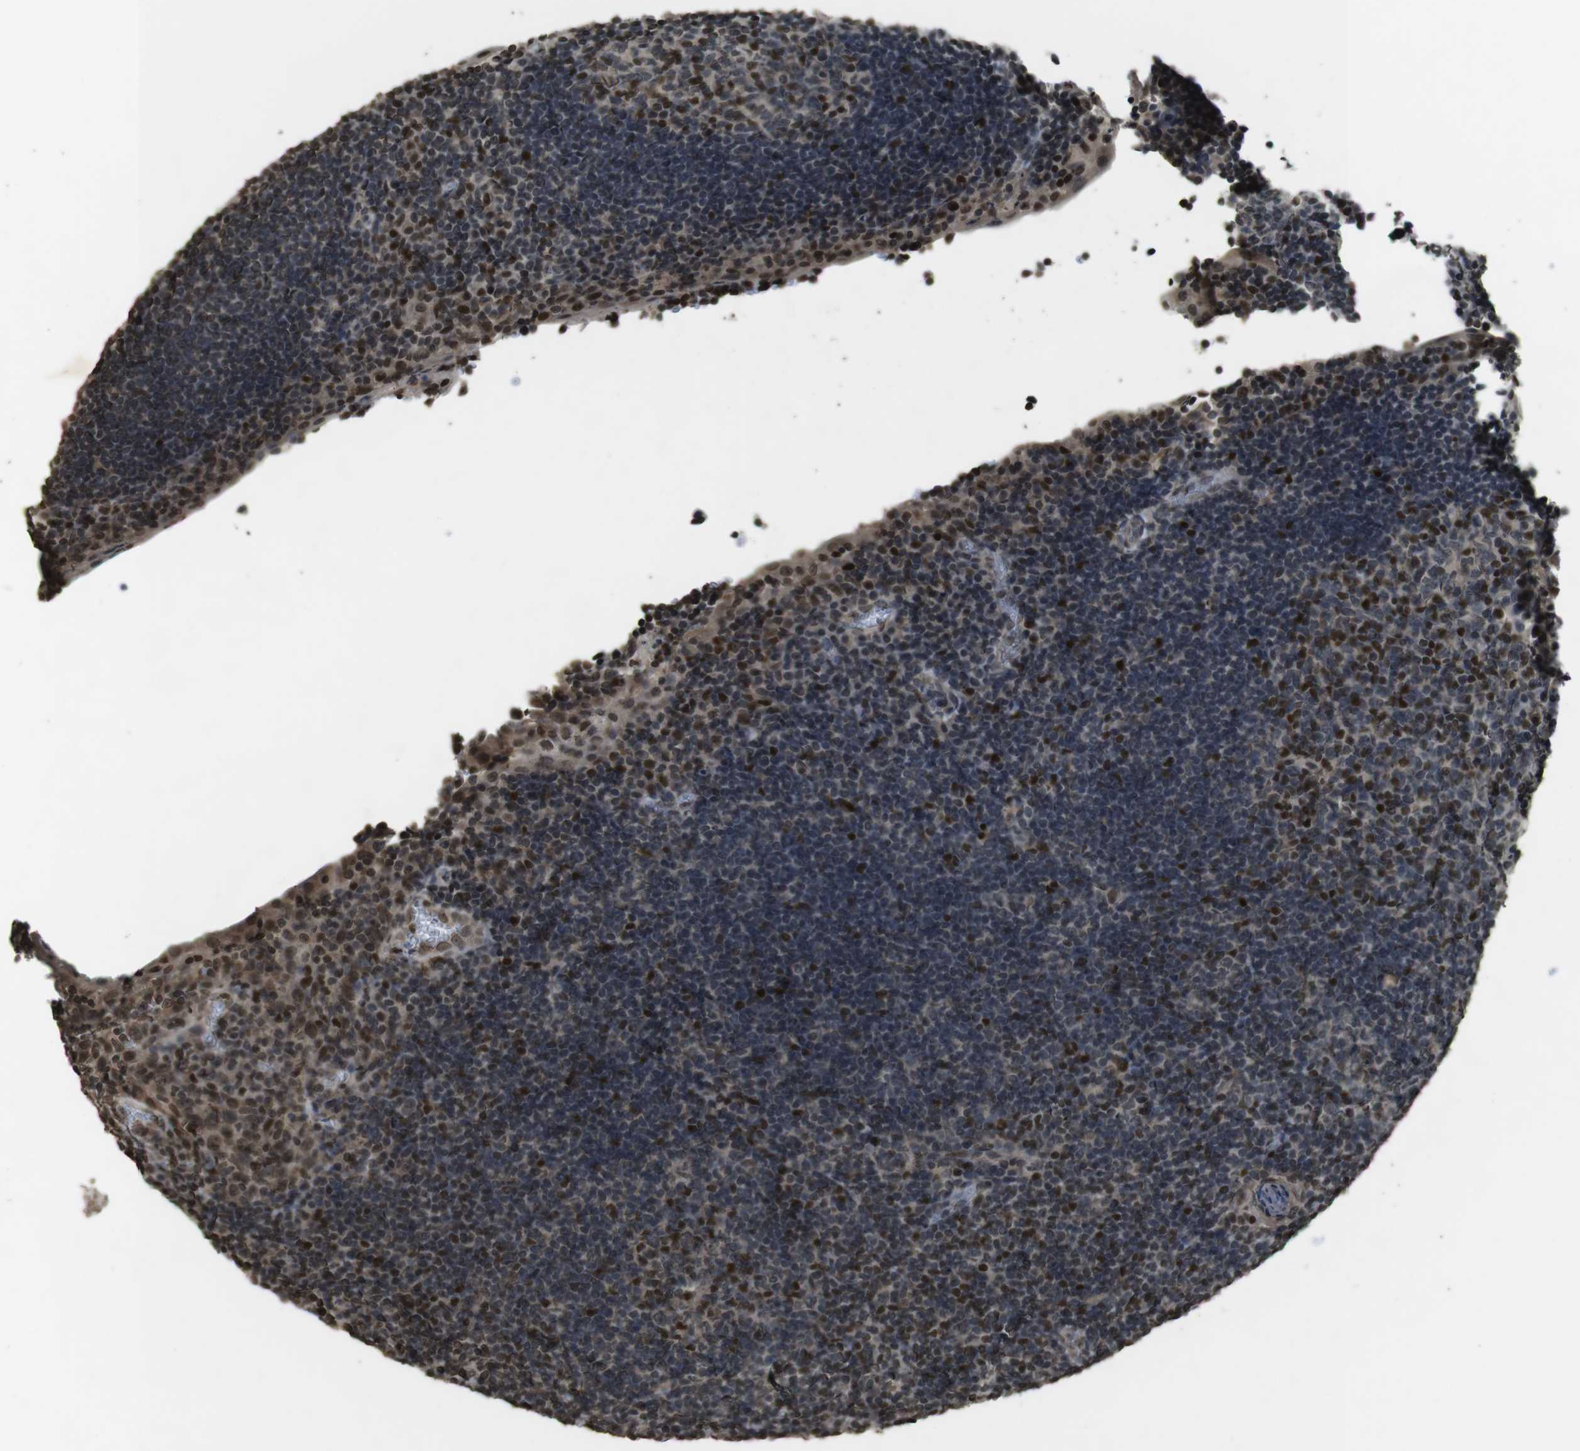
{"staining": {"intensity": "moderate", "quantity": ">75%", "location": "nuclear"}, "tissue": "tonsil", "cell_type": "Germinal center cells", "image_type": "normal", "snomed": [{"axis": "morphology", "description": "Normal tissue, NOS"}, {"axis": "topography", "description": "Tonsil"}], "caption": "IHC (DAB (3,3'-diaminobenzidine)) staining of unremarkable human tonsil shows moderate nuclear protein positivity in approximately >75% of germinal center cells.", "gene": "MAF", "patient": {"sex": "male", "age": 37}}